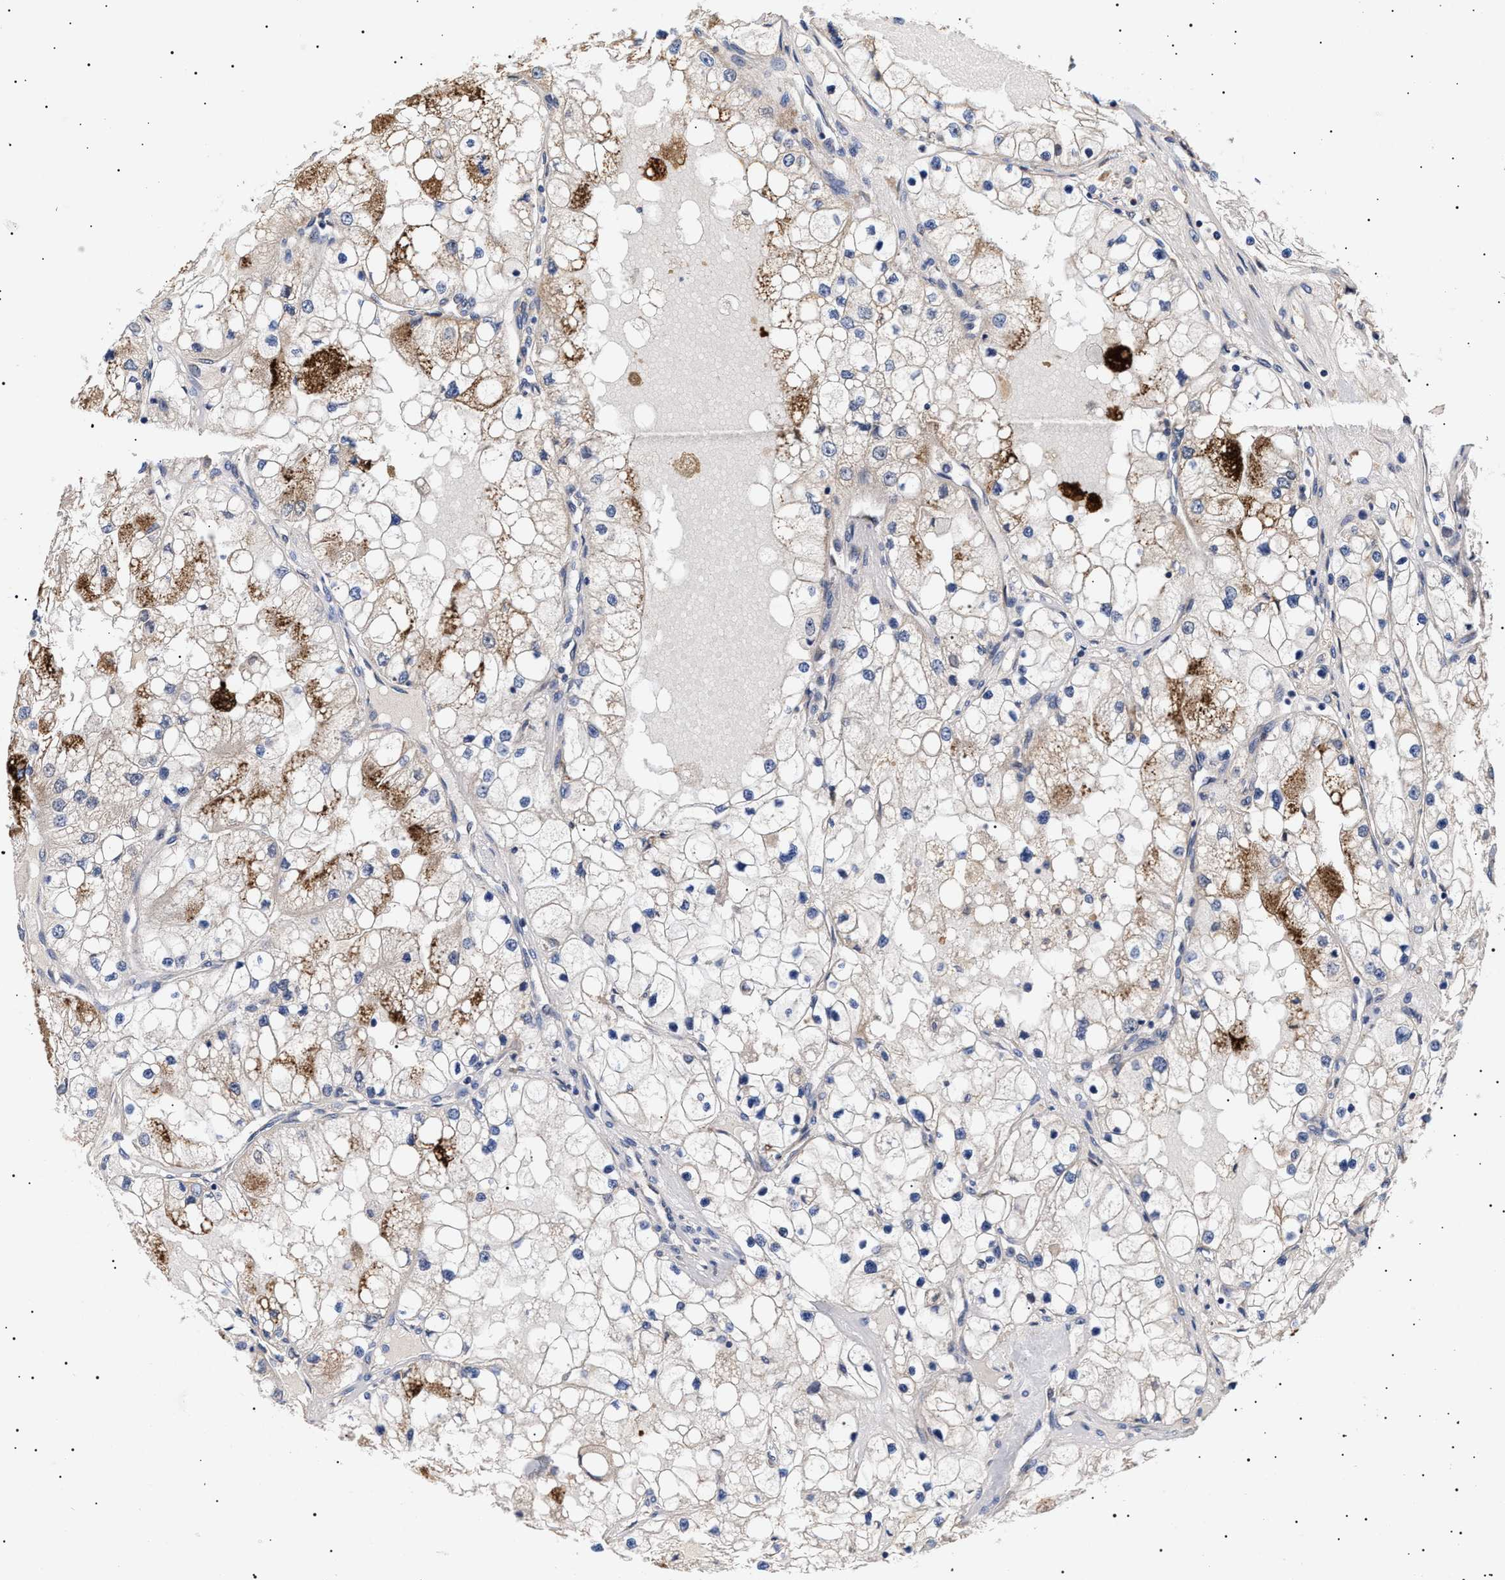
{"staining": {"intensity": "moderate", "quantity": "25%-75%", "location": "cytoplasmic/membranous"}, "tissue": "renal cancer", "cell_type": "Tumor cells", "image_type": "cancer", "snomed": [{"axis": "morphology", "description": "Adenocarcinoma, NOS"}, {"axis": "topography", "description": "Kidney"}], "caption": "An immunohistochemistry (IHC) histopathology image of tumor tissue is shown. Protein staining in brown shows moderate cytoplasmic/membranous positivity in renal cancer within tumor cells.", "gene": "KRBA1", "patient": {"sex": "male", "age": 68}}